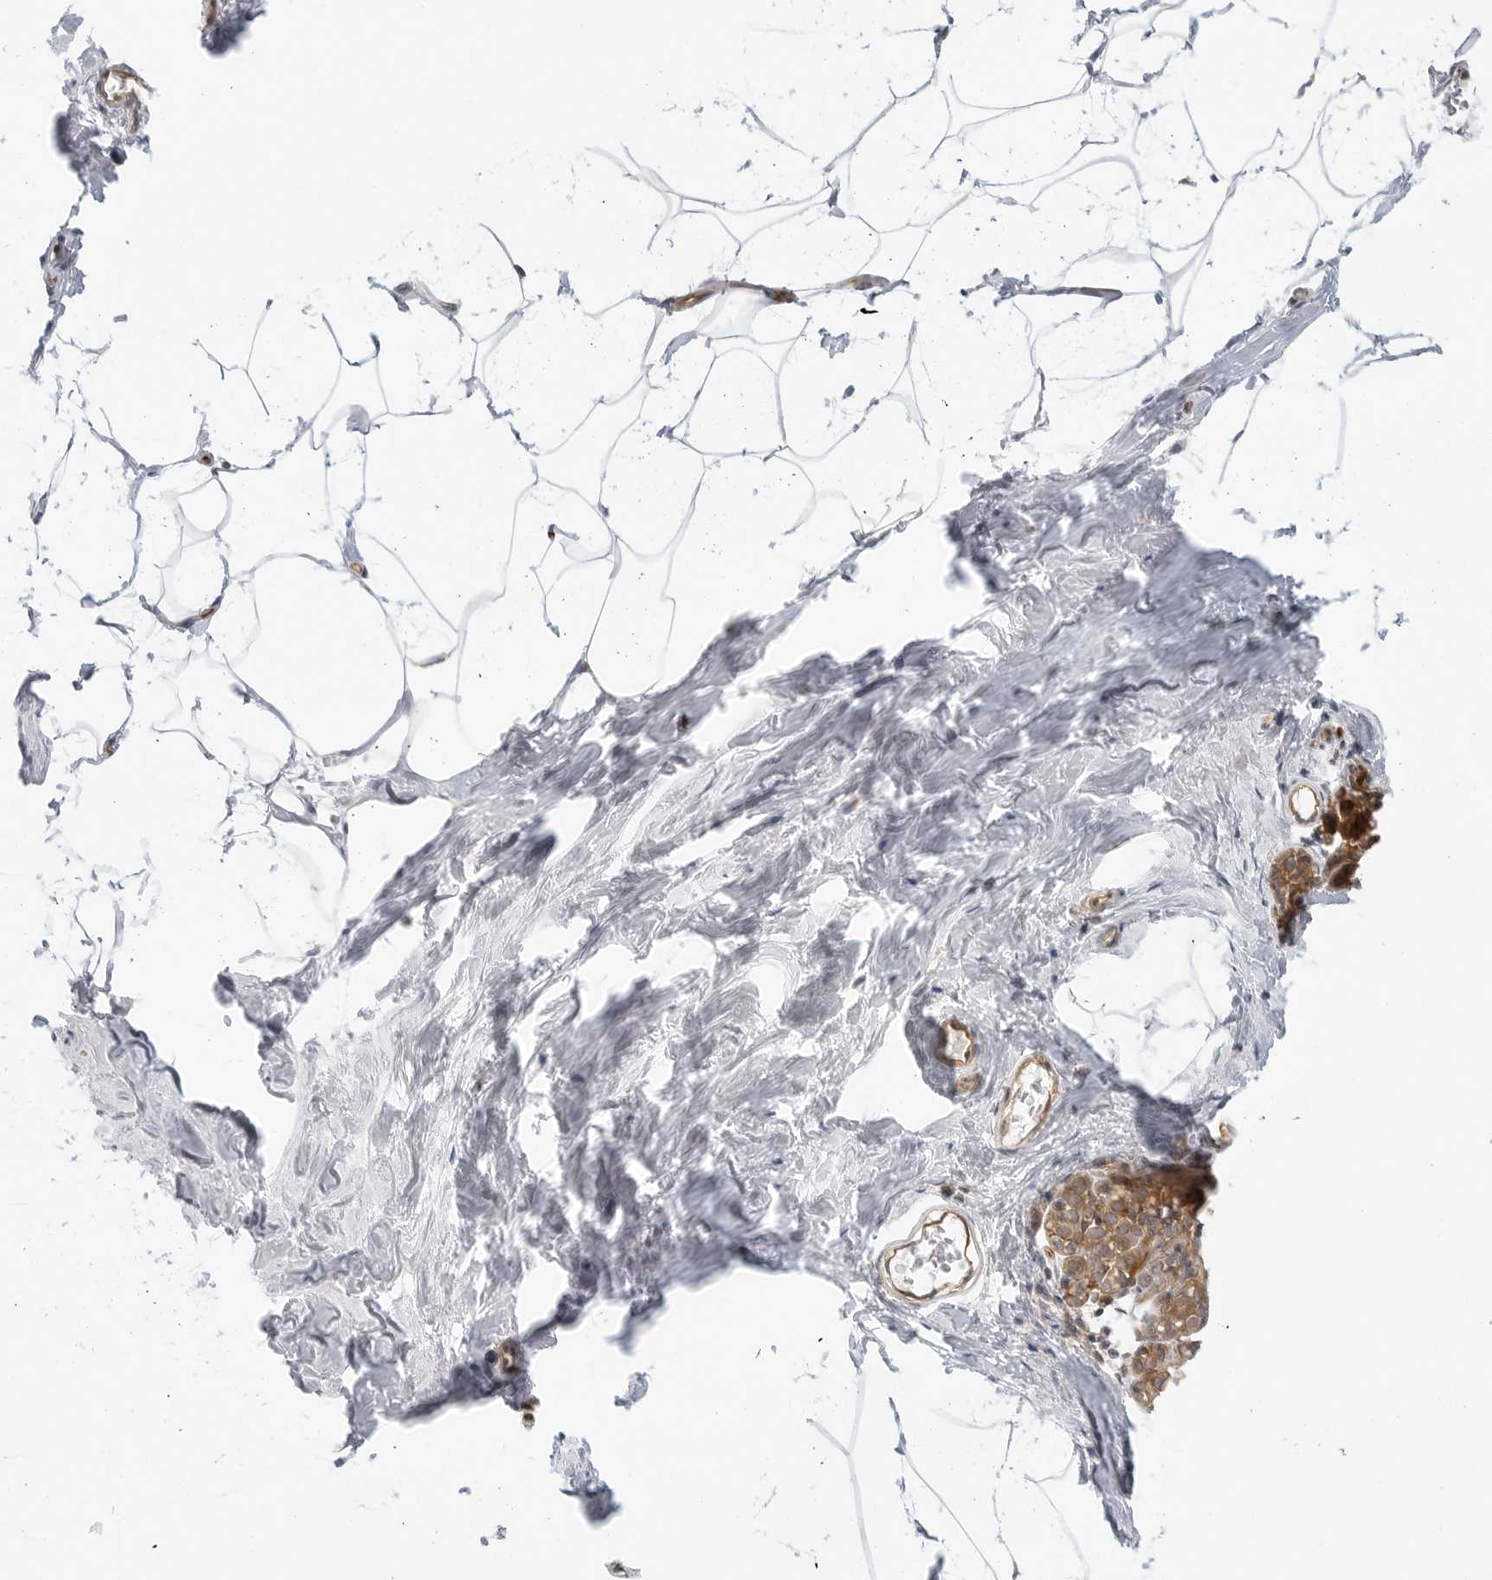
{"staining": {"intensity": "negative", "quantity": "none", "location": "none"}, "tissue": "breast", "cell_type": "Adipocytes", "image_type": "normal", "snomed": [{"axis": "morphology", "description": "Normal tissue, NOS"}, {"axis": "morphology", "description": "Lobular carcinoma"}, {"axis": "topography", "description": "Breast"}], "caption": "The histopathology image shows no significant staining in adipocytes of breast.", "gene": "STXBP3", "patient": {"sex": "female", "age": 62}}